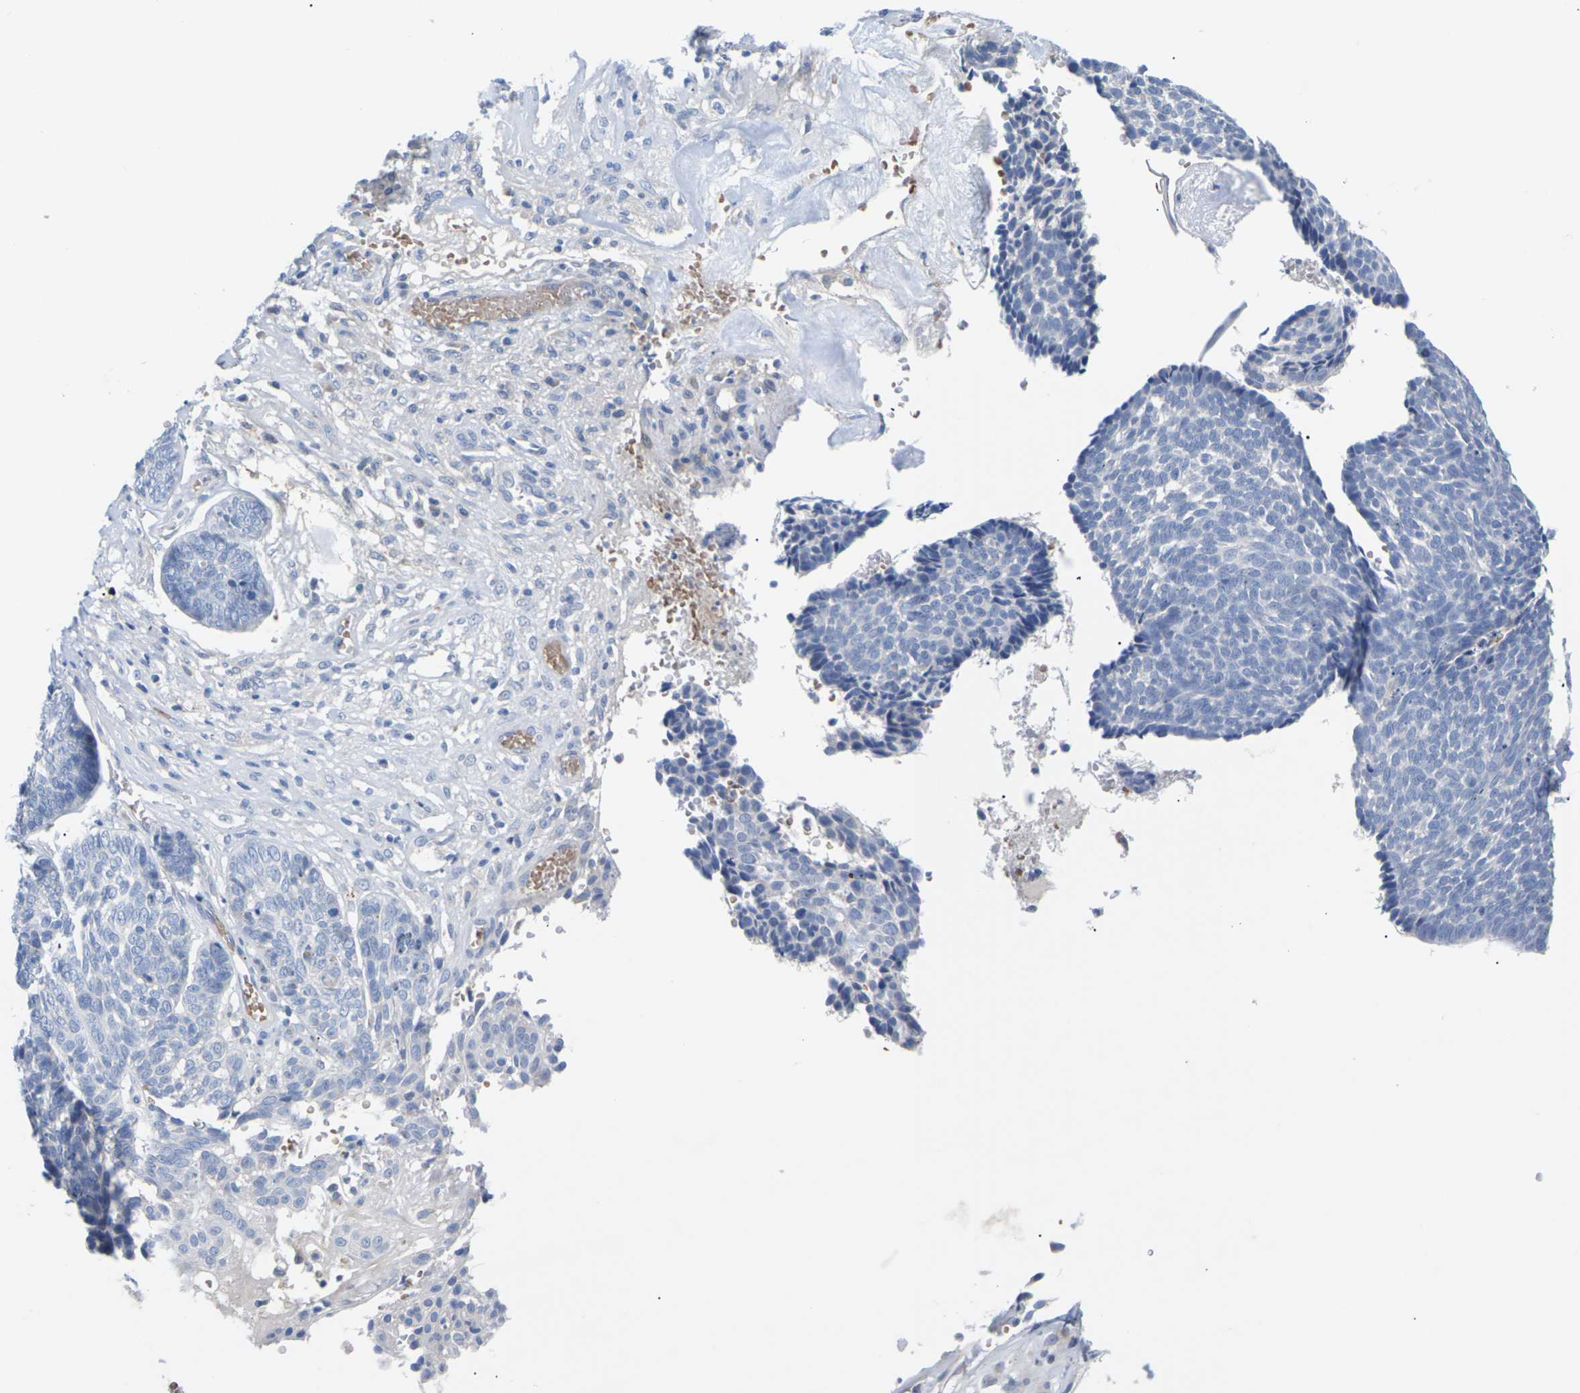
{"staining": {"intensity": "negative", "quantity": "none", "location": "none"}, "tissue": "skin cancer", "cell_type": "Tumor cells", "image_type": "cancer", "snomed": [{"axis": "morphology", "description": "Basal cell carcinoma"}, {"axis": "topography", "description": "Skin"}], "caption": "This histopathology image is of skin cancer stained with immunohistochemistry (IHC) to label a protein in brown with the nuclei are counter-stained blue. There is no positivity in tumor cells. The staining was performed using DAB (3,3'-diaminobenzidine) to visualize the protein expression in brown, while the nuclei were stained in blue with hematoxylin (Magnification: 20x).", "gene": "TMCO4", "patient": {"sex": "male", "age": 84}}